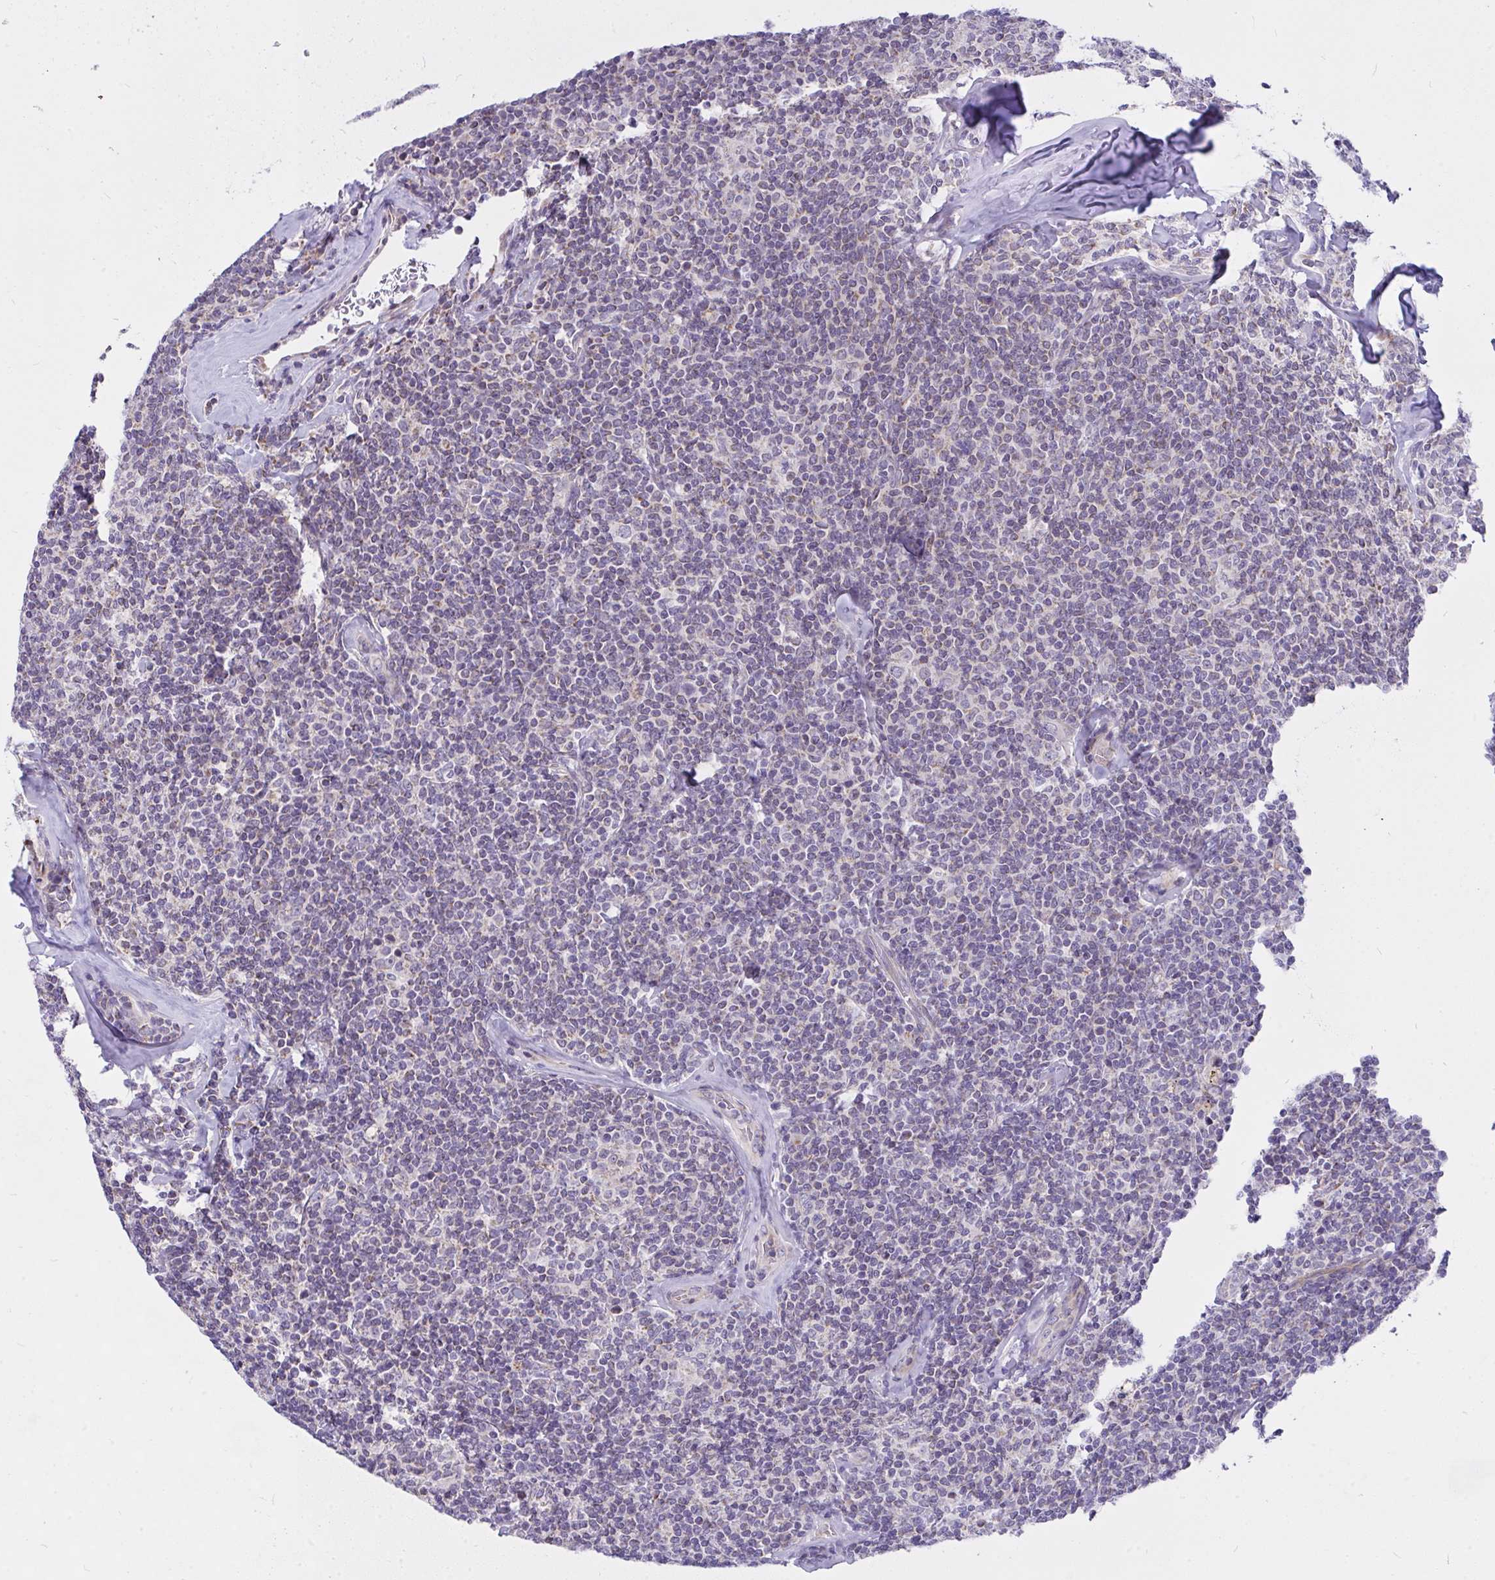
{"staining": {"intensity": "negative", "quantity": "none", "location": "none"}, "tissue": "lymphoma", "cell_type": "Tumor cells", "image_type": "cancer", "snomed": [{"axis": "morphology", "description": "Malignant lymphoma, non-Hodgkin's type, Low grade"}, {"axis": "topography", "description": "Lymph node"}], "caption": "Immunohistochemistry image of lymphoma stained for a protein (brown), which demonstrates no staining in tumor cells.", "gene": "CEP63", "patient": {"sex": "female", "age": 56}}